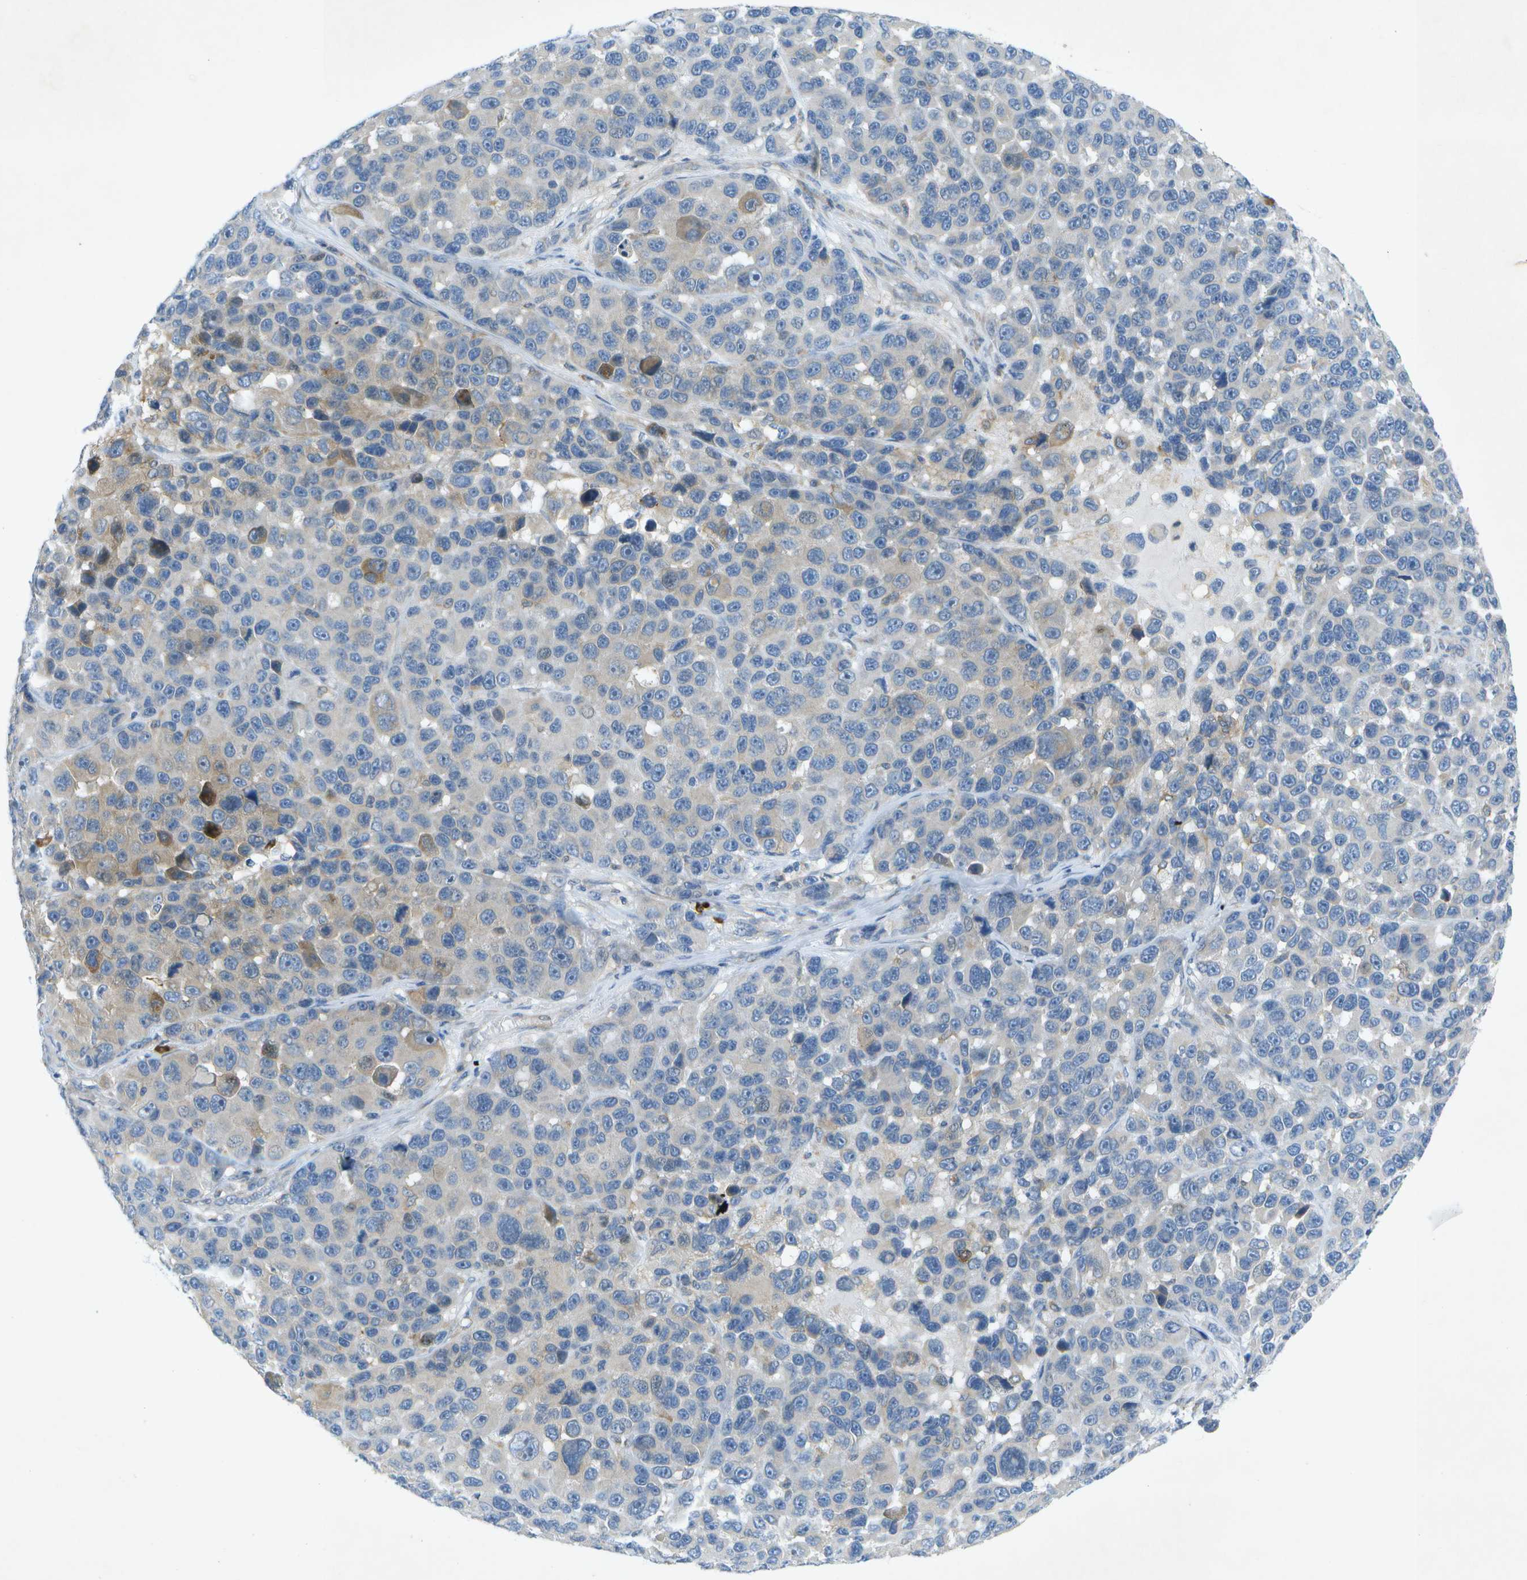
{"staining": {"intensity": "weak", "quantity": "<25%", "location": "cytoplasmic/membranous"}, "tissue": "melanoma", "cell_type": "Tumor cells", "image_type": "cancer", "snomed": [{"axis": "morphology", "description": "Malignant melanoma, NOS"}, {"axis": "topography", "description": "Skin"}], "caption": "IHC image of neoplastic tissue: malignant melanoma stained with DAB shows no significant protein staining in tumor cells.", "gene": "WNK2", "patient": {"sex": "male", "age": 53}}